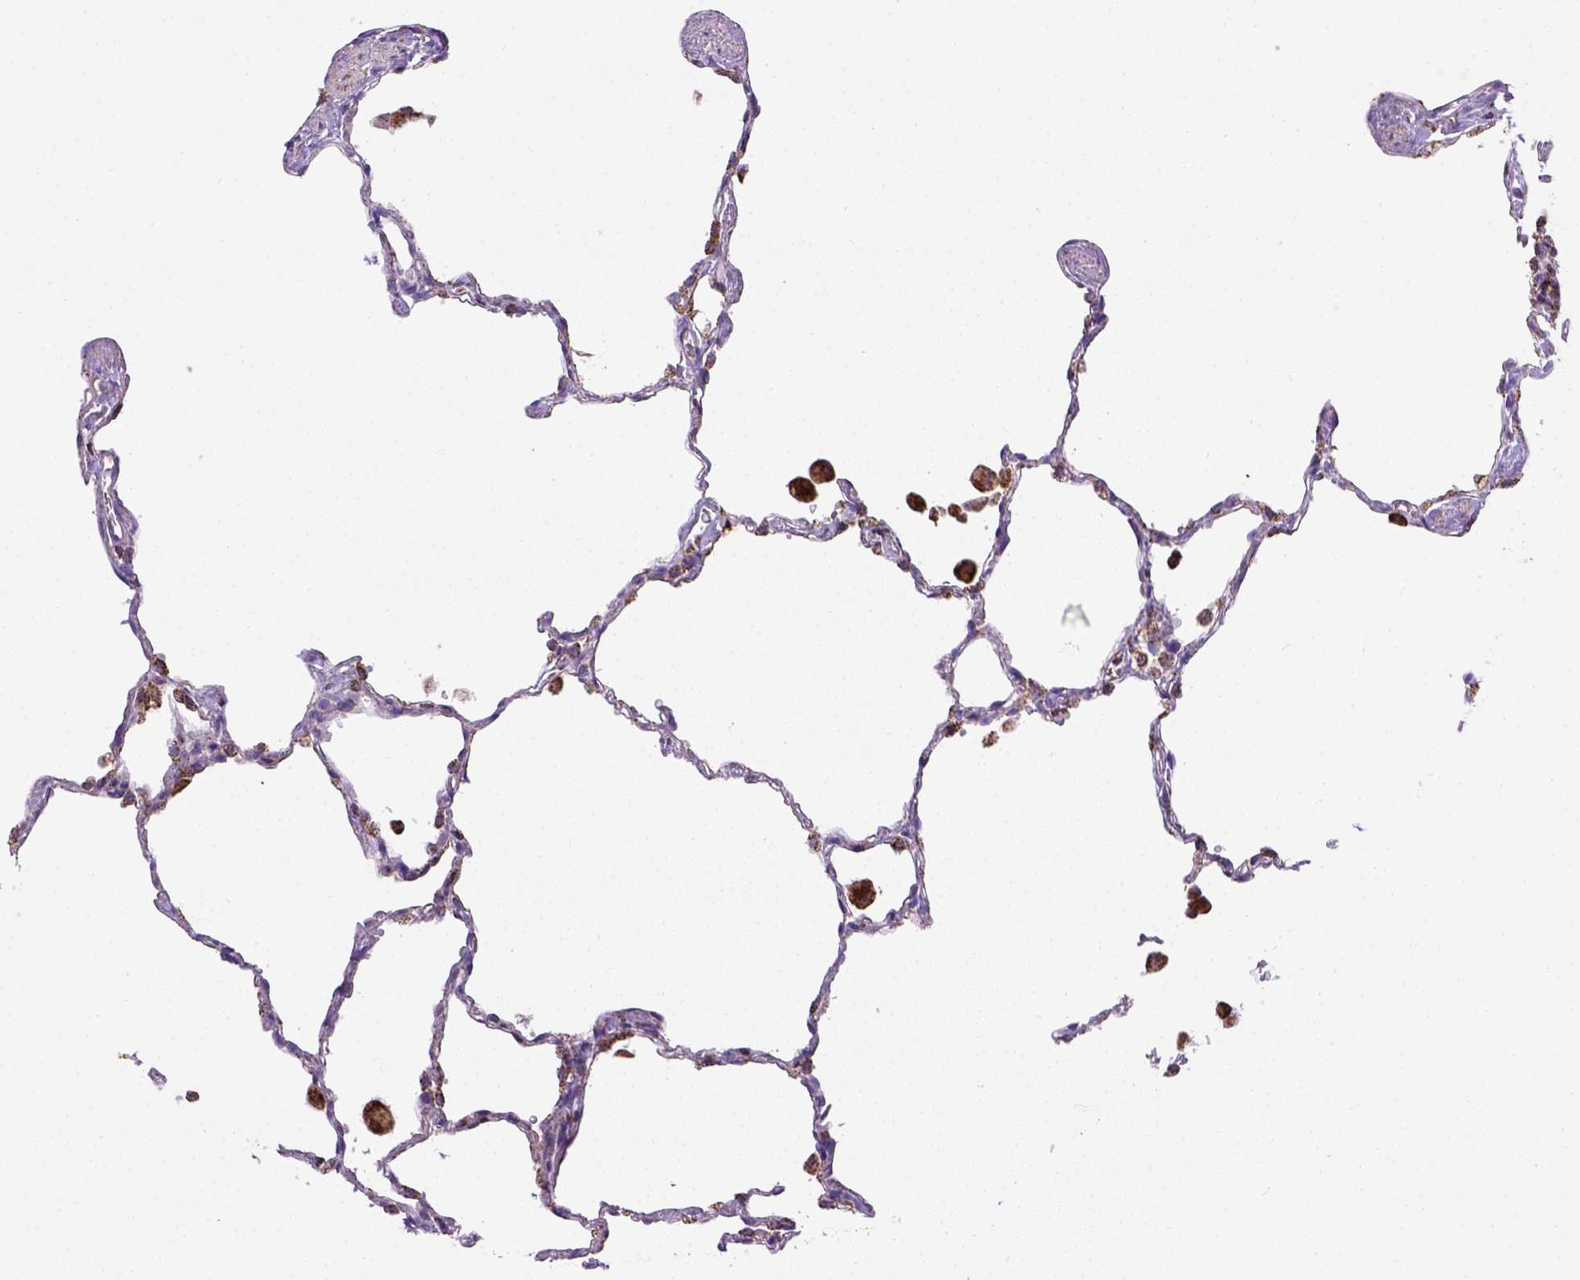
{"staining": {"intensity": "moderate", "quantity": ">75%", "location": "cytoplasmic/membranous"}, "tissue": "lung", "cell_type": "Alveolar cells", "image_type": "normal", "snomed": [{"axis": "morphology", "description": "Normal tissue, NOS"}, {"axis": "topography", "description": "Lung"}], "caption": "Human lung stained for a protein (brown) reveals moderate cytoplasmic/membranous positive expression in about >75% of alveolar cells.", "gene": "MT", "patient": {"sex": "female", "age": 47}}